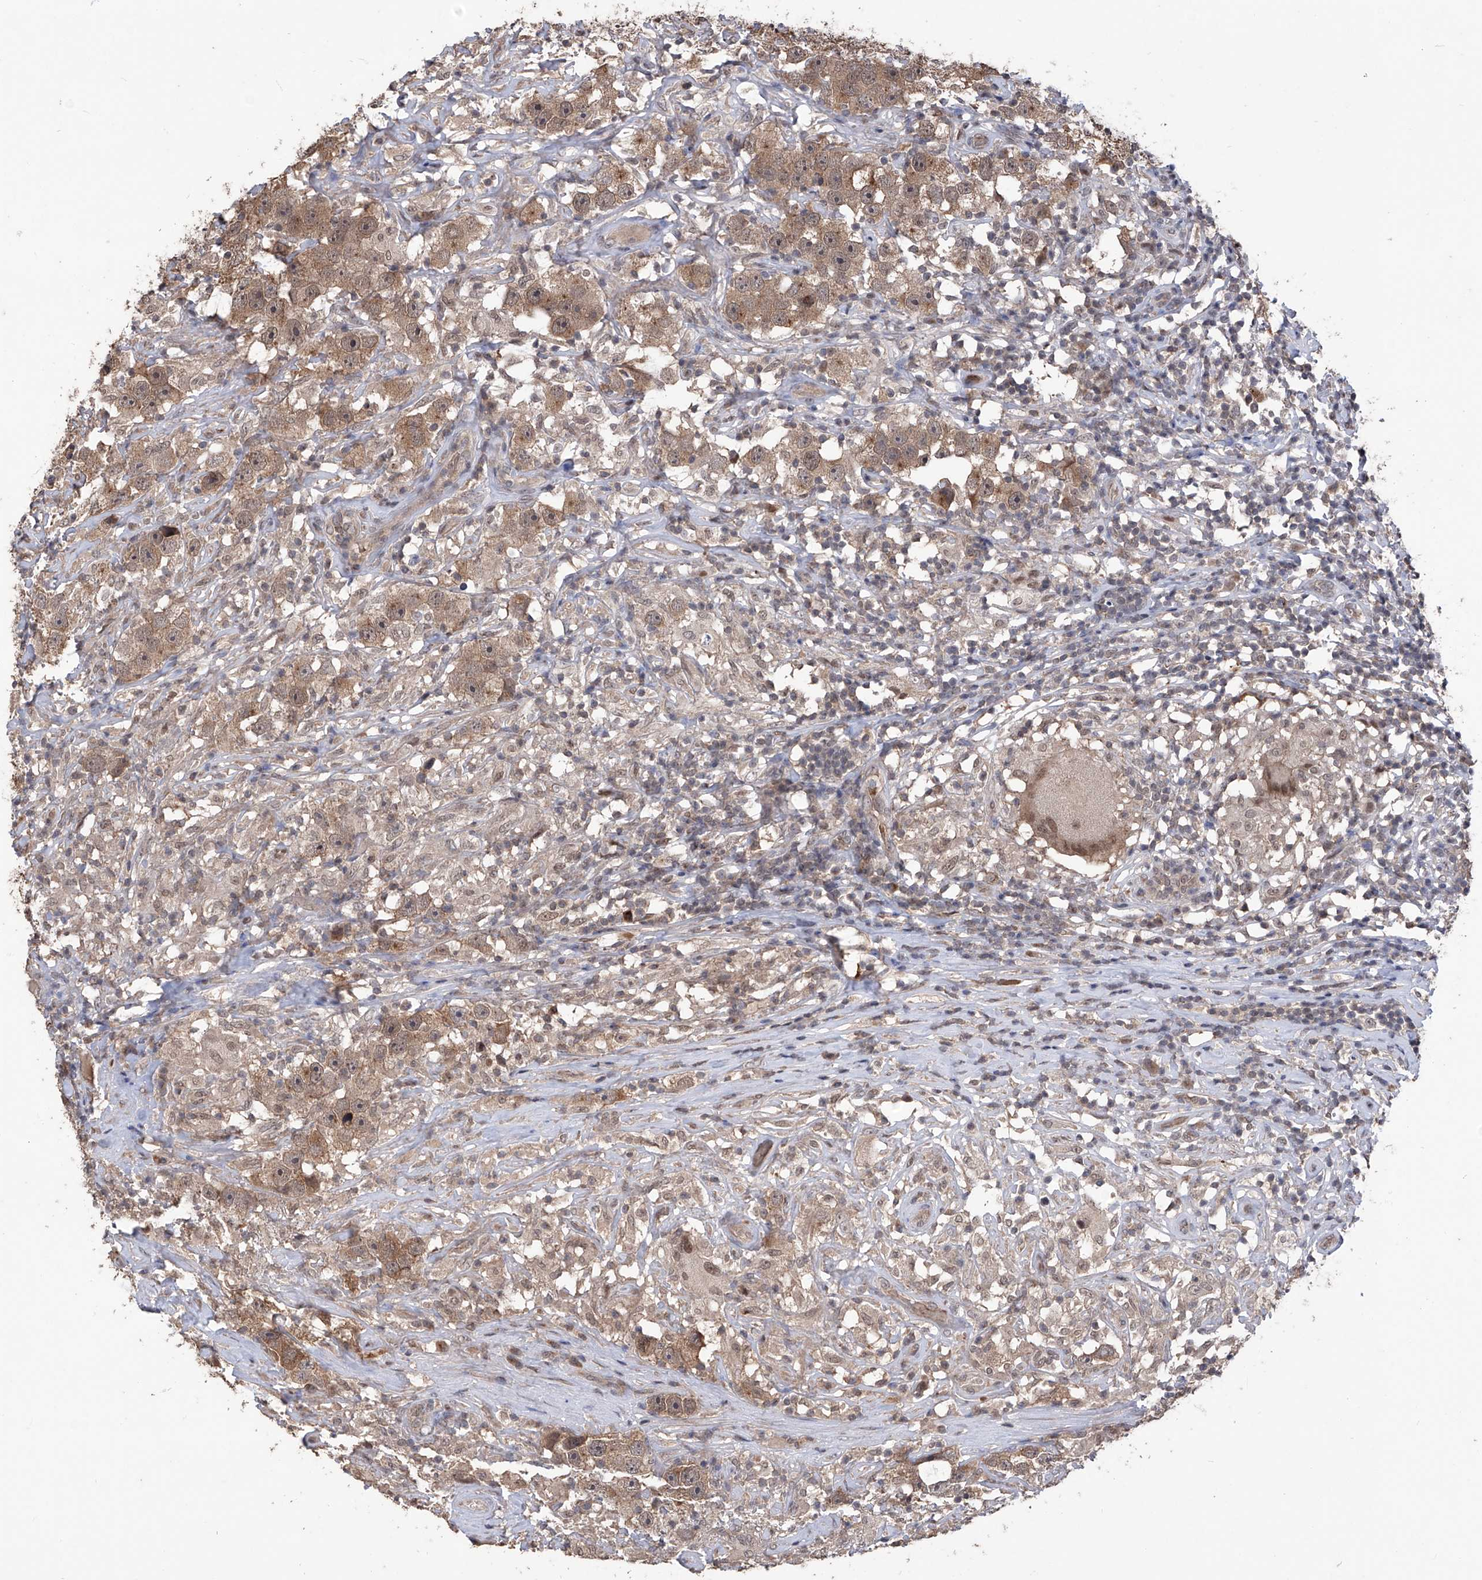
{"staining": {"intensity": "moderate", "quantity": ">75%", "location": "cytoplasmic/membranous"}, "tissue": "testis cancer", "cell_type": "Tumor cells", "image_type": "cancer", "snomed": [{"axis": "morphology", "description": "Seminoma, NOS"}, {"axis": "topography", "description": "Testis"}], "caption": "The histopathology image exhibits a brown stain indicating the presence of a protein in the cytoplasmic/membranous of tumor cells in testis seminoma.", "gene": "LYSMD4", "patient": {"sex": "male", "age": 49}}